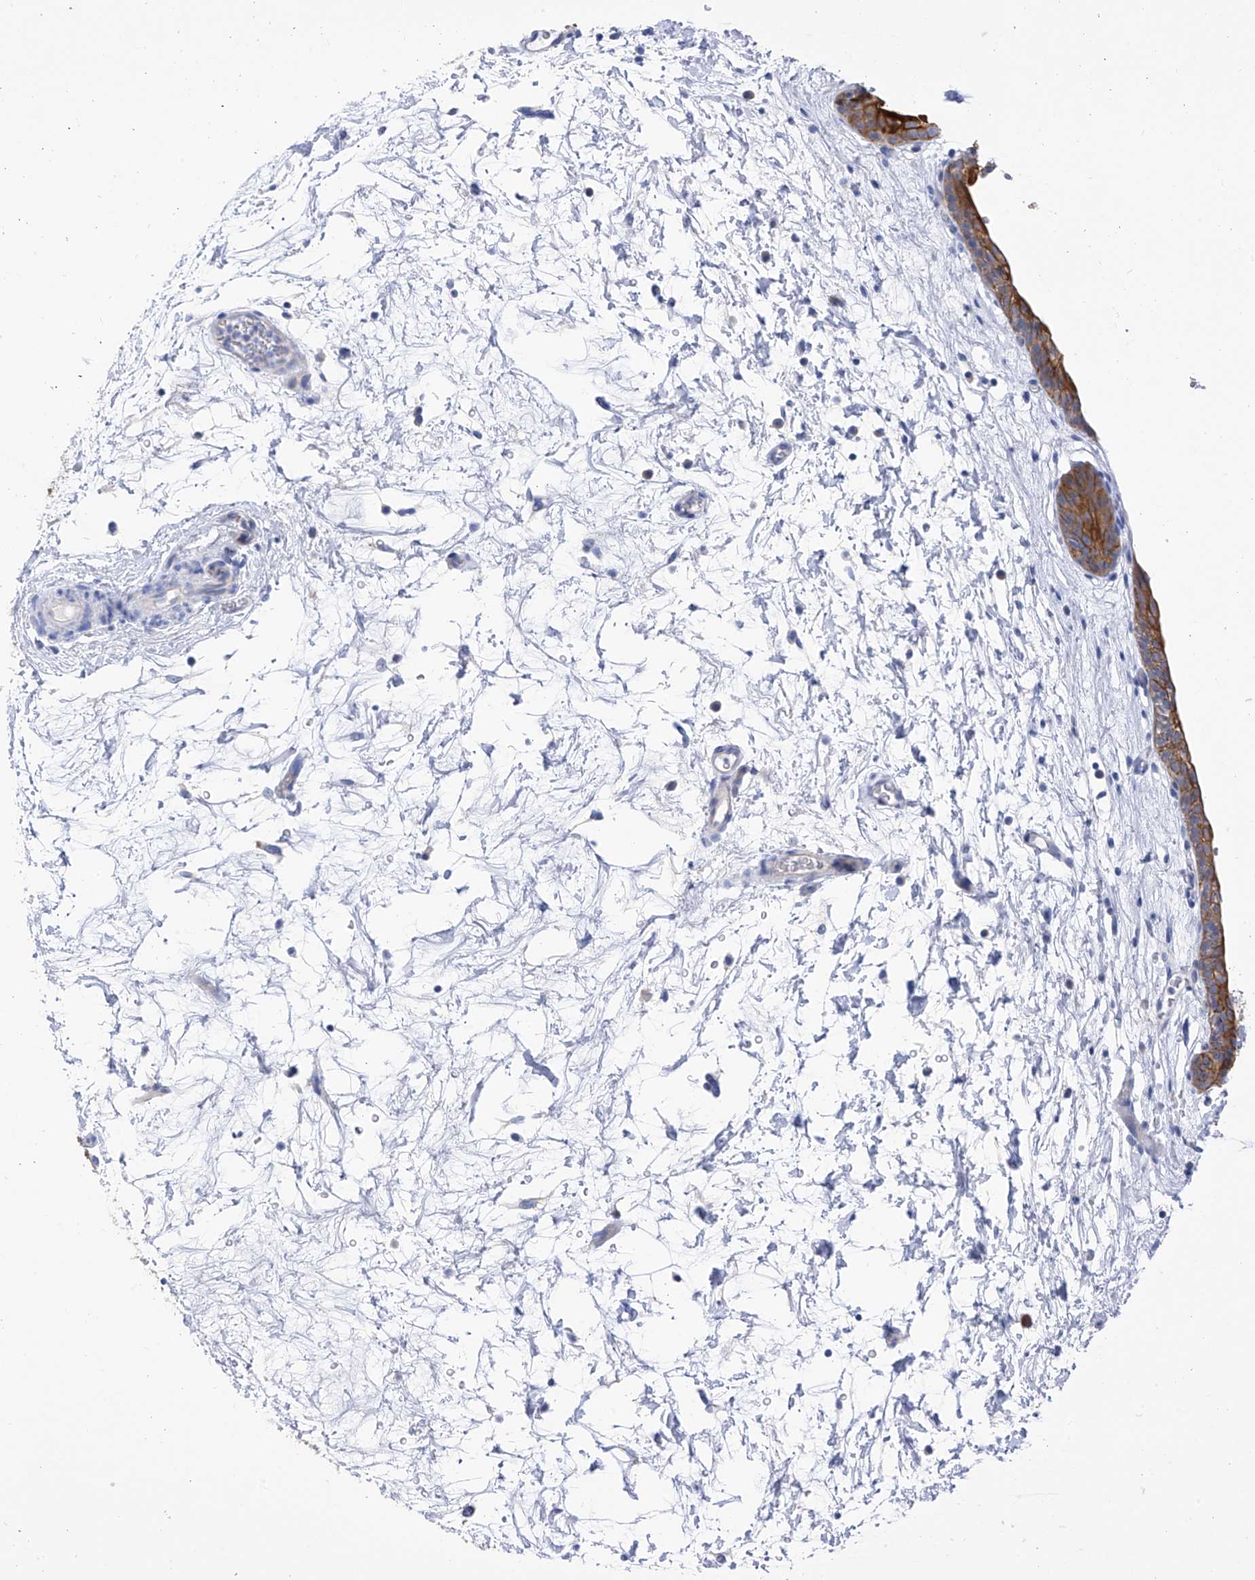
{"staining": {"intensity": "strong", "quantity": ">75%", "location": "cytoplasmic/membranous"}, "tissue": "urinary bladder", "cell_type": "Urothelial cells", "image_type": "normal", "snomed": [{"axis": "morphology", "description": "Normal tissue, NOS"}, {"axis": "topography", "description": "Urinary bladder"}], "caption": "Strong cytoplasmic/membranous expression is present in approximately >75% of urothelial cells in benign urinary bladder.", "gene": "PIK3C2B", "patient": {"sex": "male", "age": 83}}